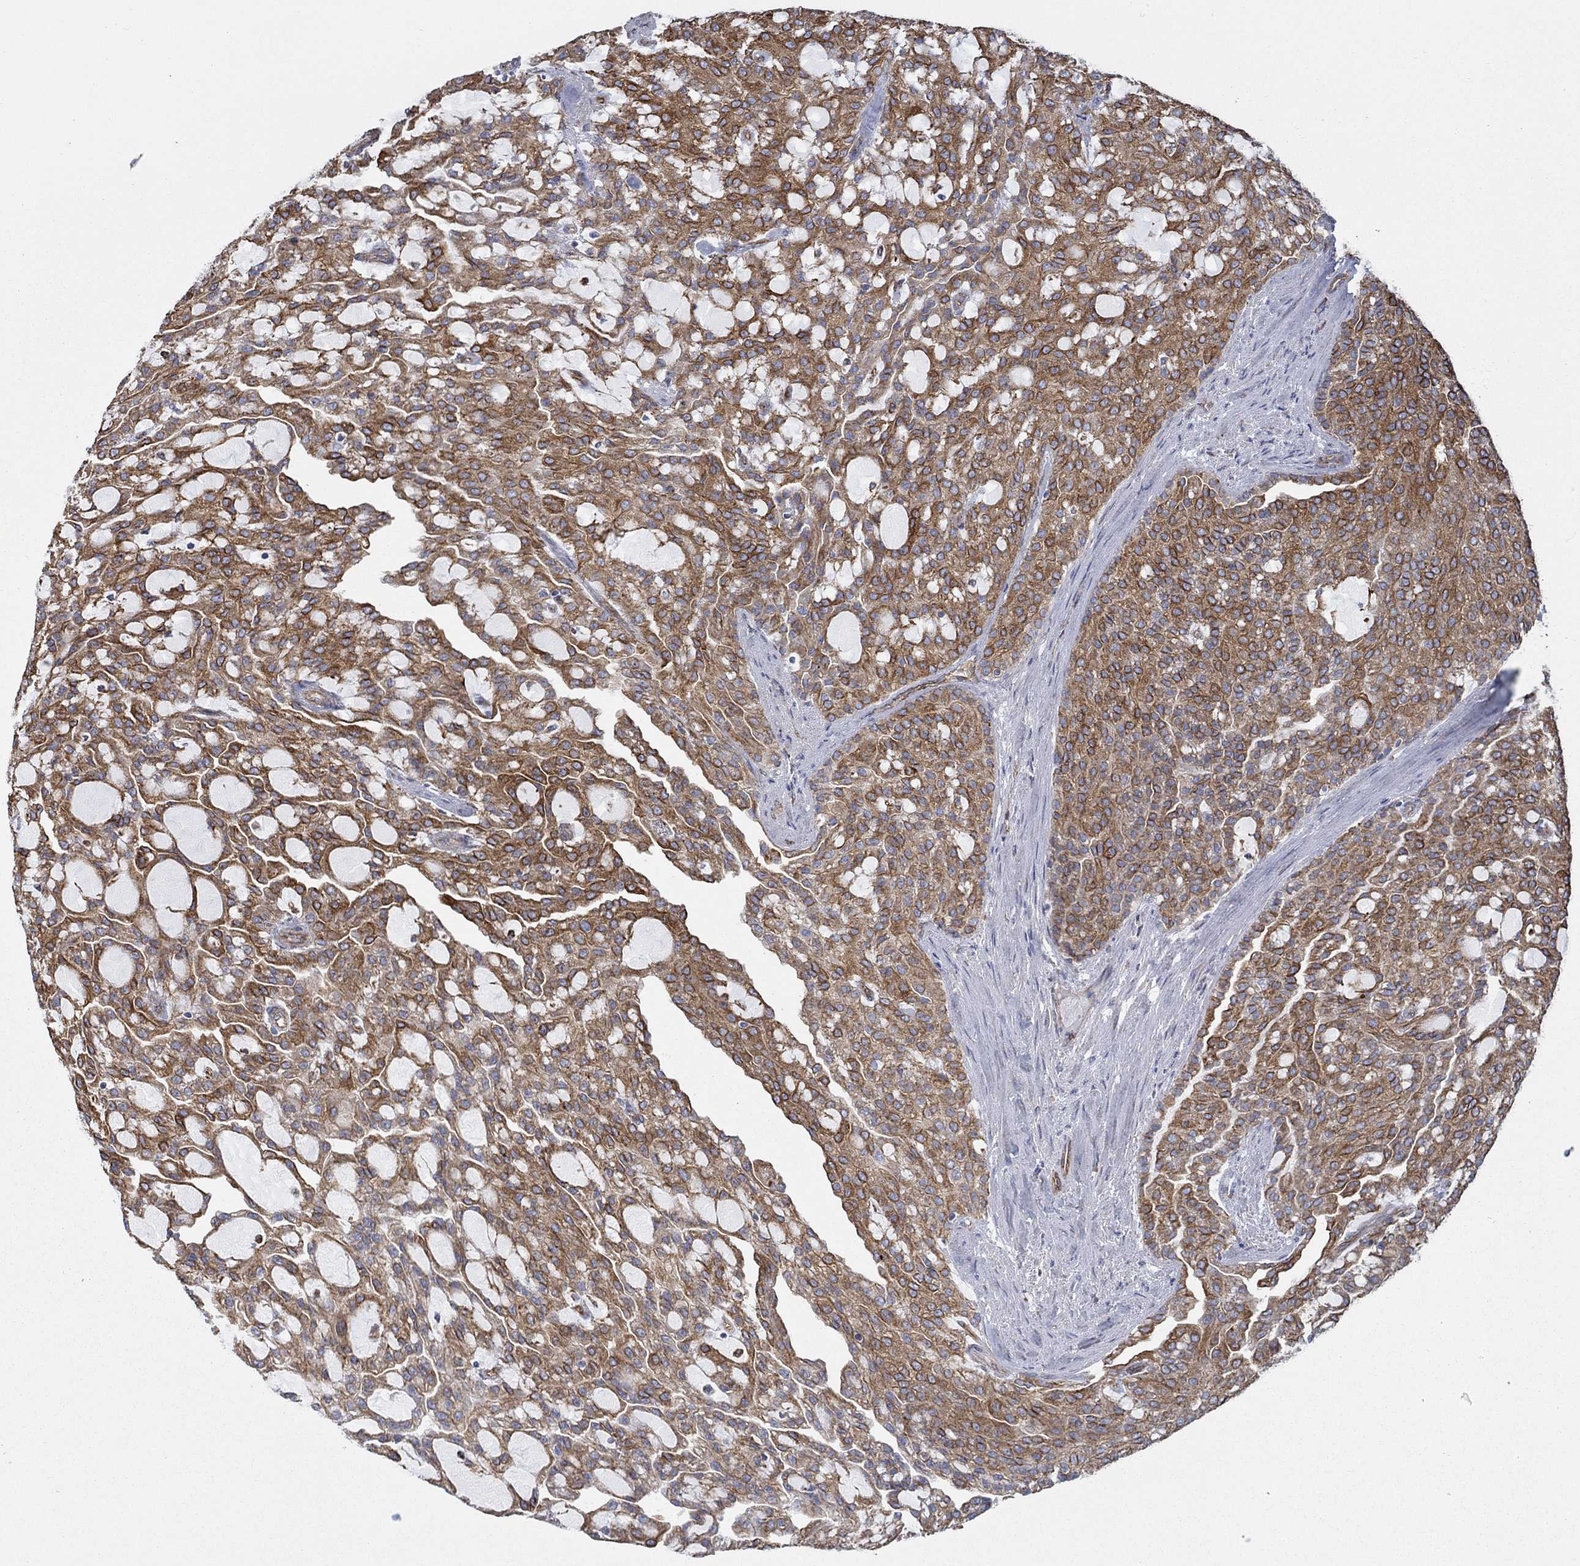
{"staining": {"intensity": "moderate", "quantity": "25%-75%", "location": "cytoplasmic/membranous,nuclear"}, "tissue": "renal cancer", "cell_type": "Tumor cells", "image_type": "cancer", "snomed": [{"axis": "morphology", "description": "Adenocarcinoma, NOS"}, {"axis": "topography", "description": "Kidney"}], "caption": "An image showing moderate cytoplasmic/membranous and nuclear expression in about 25%-75% of tumor cells in renal cancer, as visualized by brown immunohistochemical staining.", "gene": "STC2", "patient": {"sex": "male", "age": 63}}